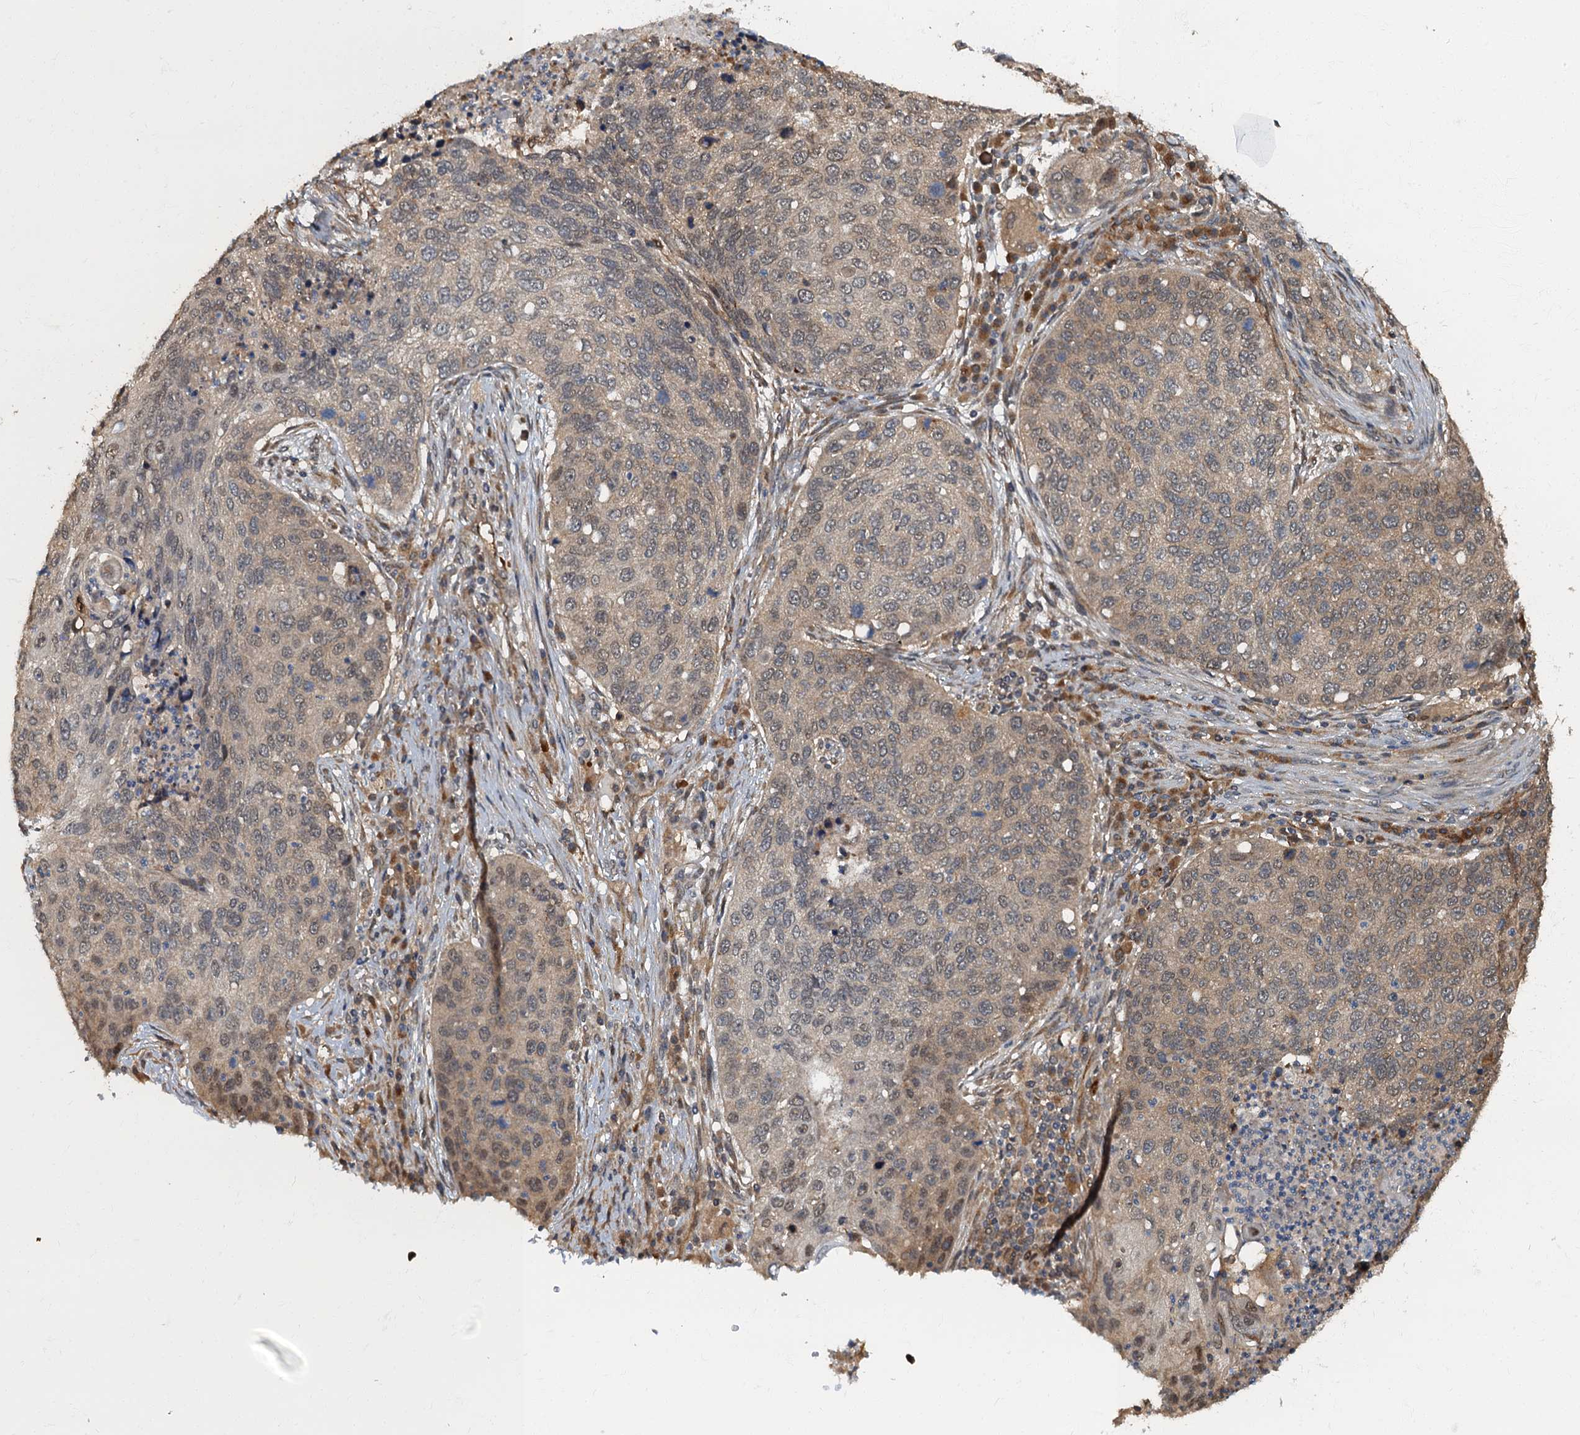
{"staining": {"intensity": "weak", "quantity": "25%-75%", "location": "cytoplasmic/membranous"}, "tissue": "lung cancer", "cell_type": "Tumor cells", "image_type": "cancer", "snomed": [{"axis": "morphology", "description": "Squamous cell carcinoma, NOS"}, {"axis": "topography", "description": "Lung"}], "caption": "High-power microscopy captured an IHC image of squamous cell carcinoma (lung), revealing weak cytoplasmic/membranous positivity in approximately 25%-75% of tumor cells.", "gene": "TBCK", "patient": {"sex": "female", "age": 63}}